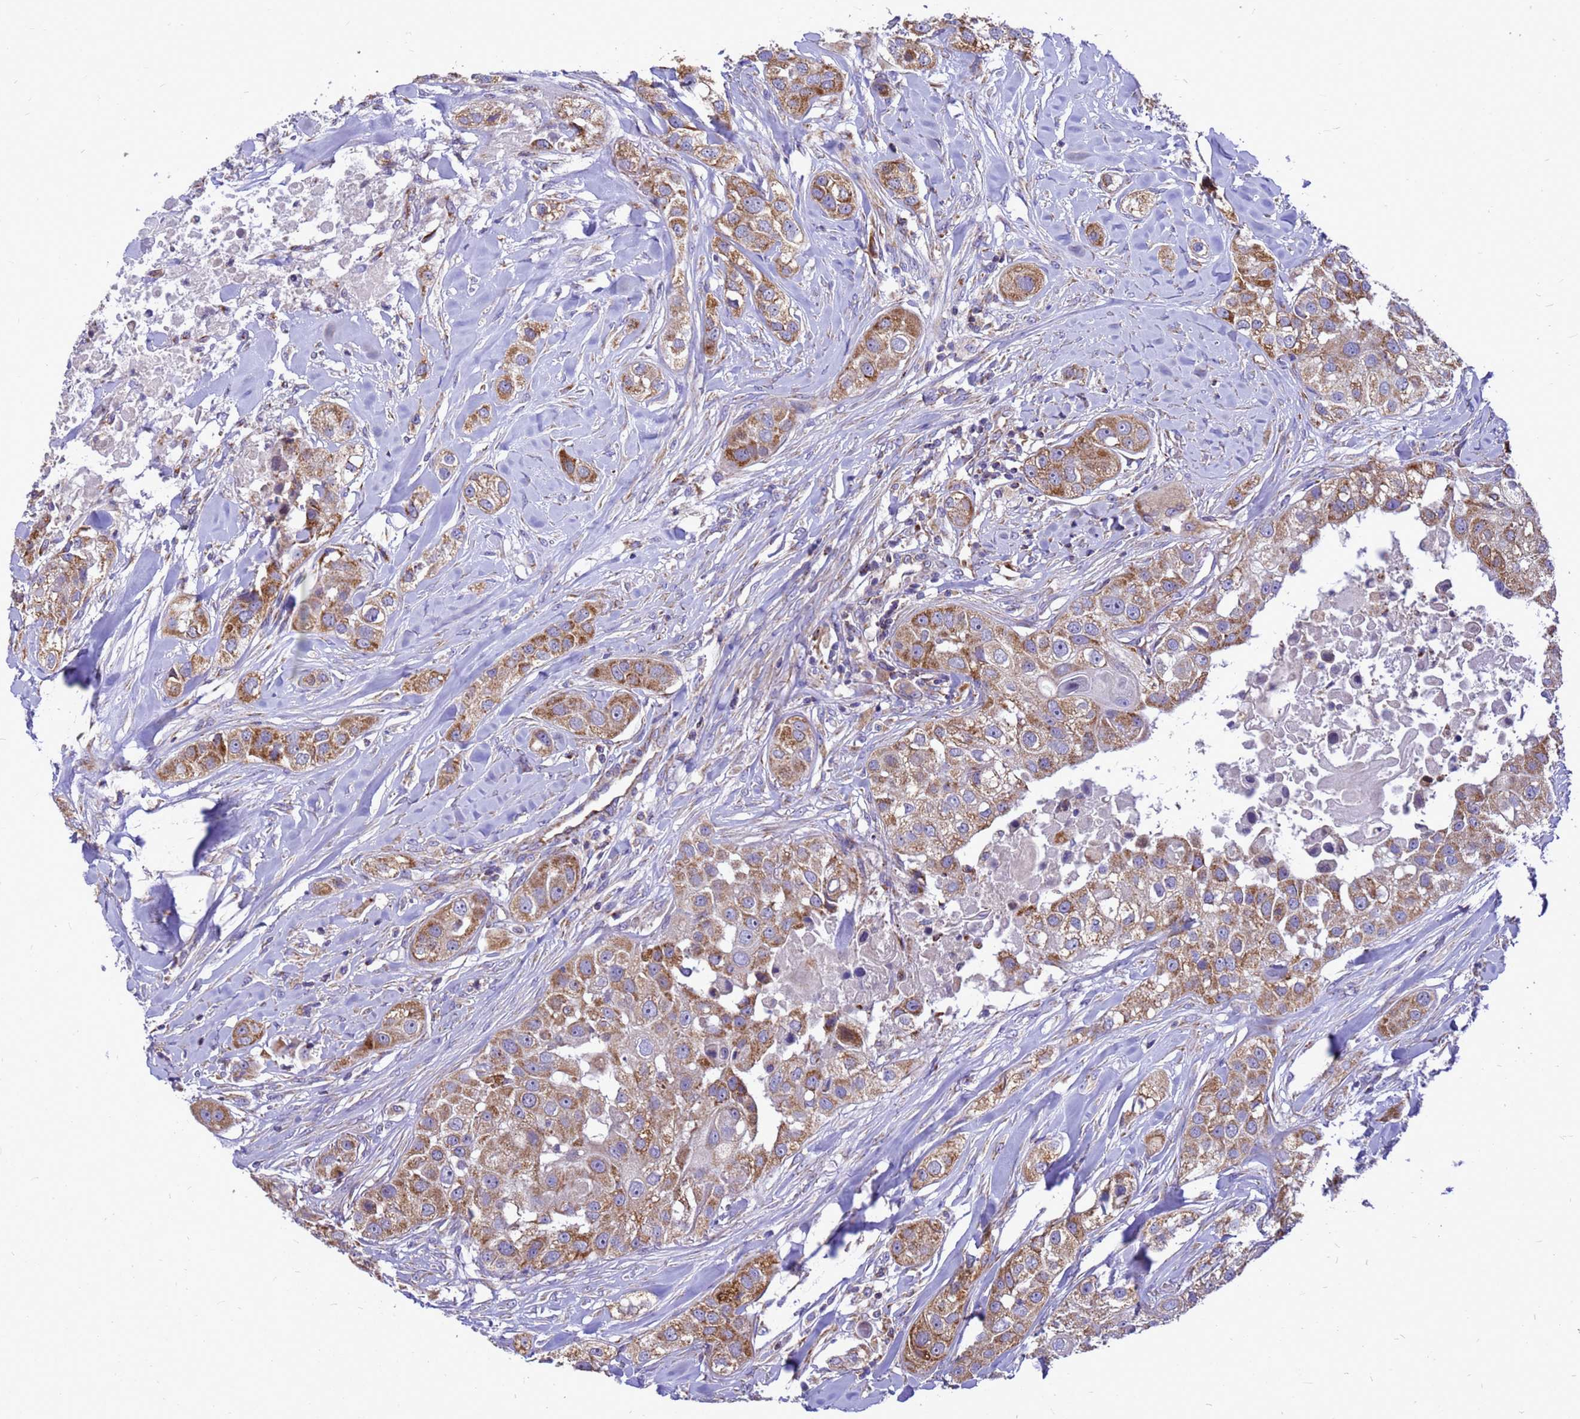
{"staining": {"intensity": "moderate", "quantity": ">75%", "location": "cytoplasmic/membranous"}, "tissue": "head and neck cancer", "cell_type": "Tumor cells", "image_type": "cancer", "snomed": [{"axis": "morphology", "description": "Normal tissue, NOS"}, {"axis": "morphology", "description": "Squamous cell carcinoma, NOS"}, {"axis": "topography", "description": "Skeletal muscle"}, {"axis": "topography", "description": "Head-Neck"}], "caption": "Immunohistochemistry staining of head and neck cancer, which exhibits medium levels of moderate cytoplasmic/membranous staining in about >75% of tumor cells indicating moderate cytoplasmic/membranous protein expression. The staining was performed using DAB (3,3'-diaminobenzidine) (brown) for protein detection and nuclei were counterstained in hematoxylin (blue).", "gene": "CMC4", "patient": {"sex": "male", "age": 51}}